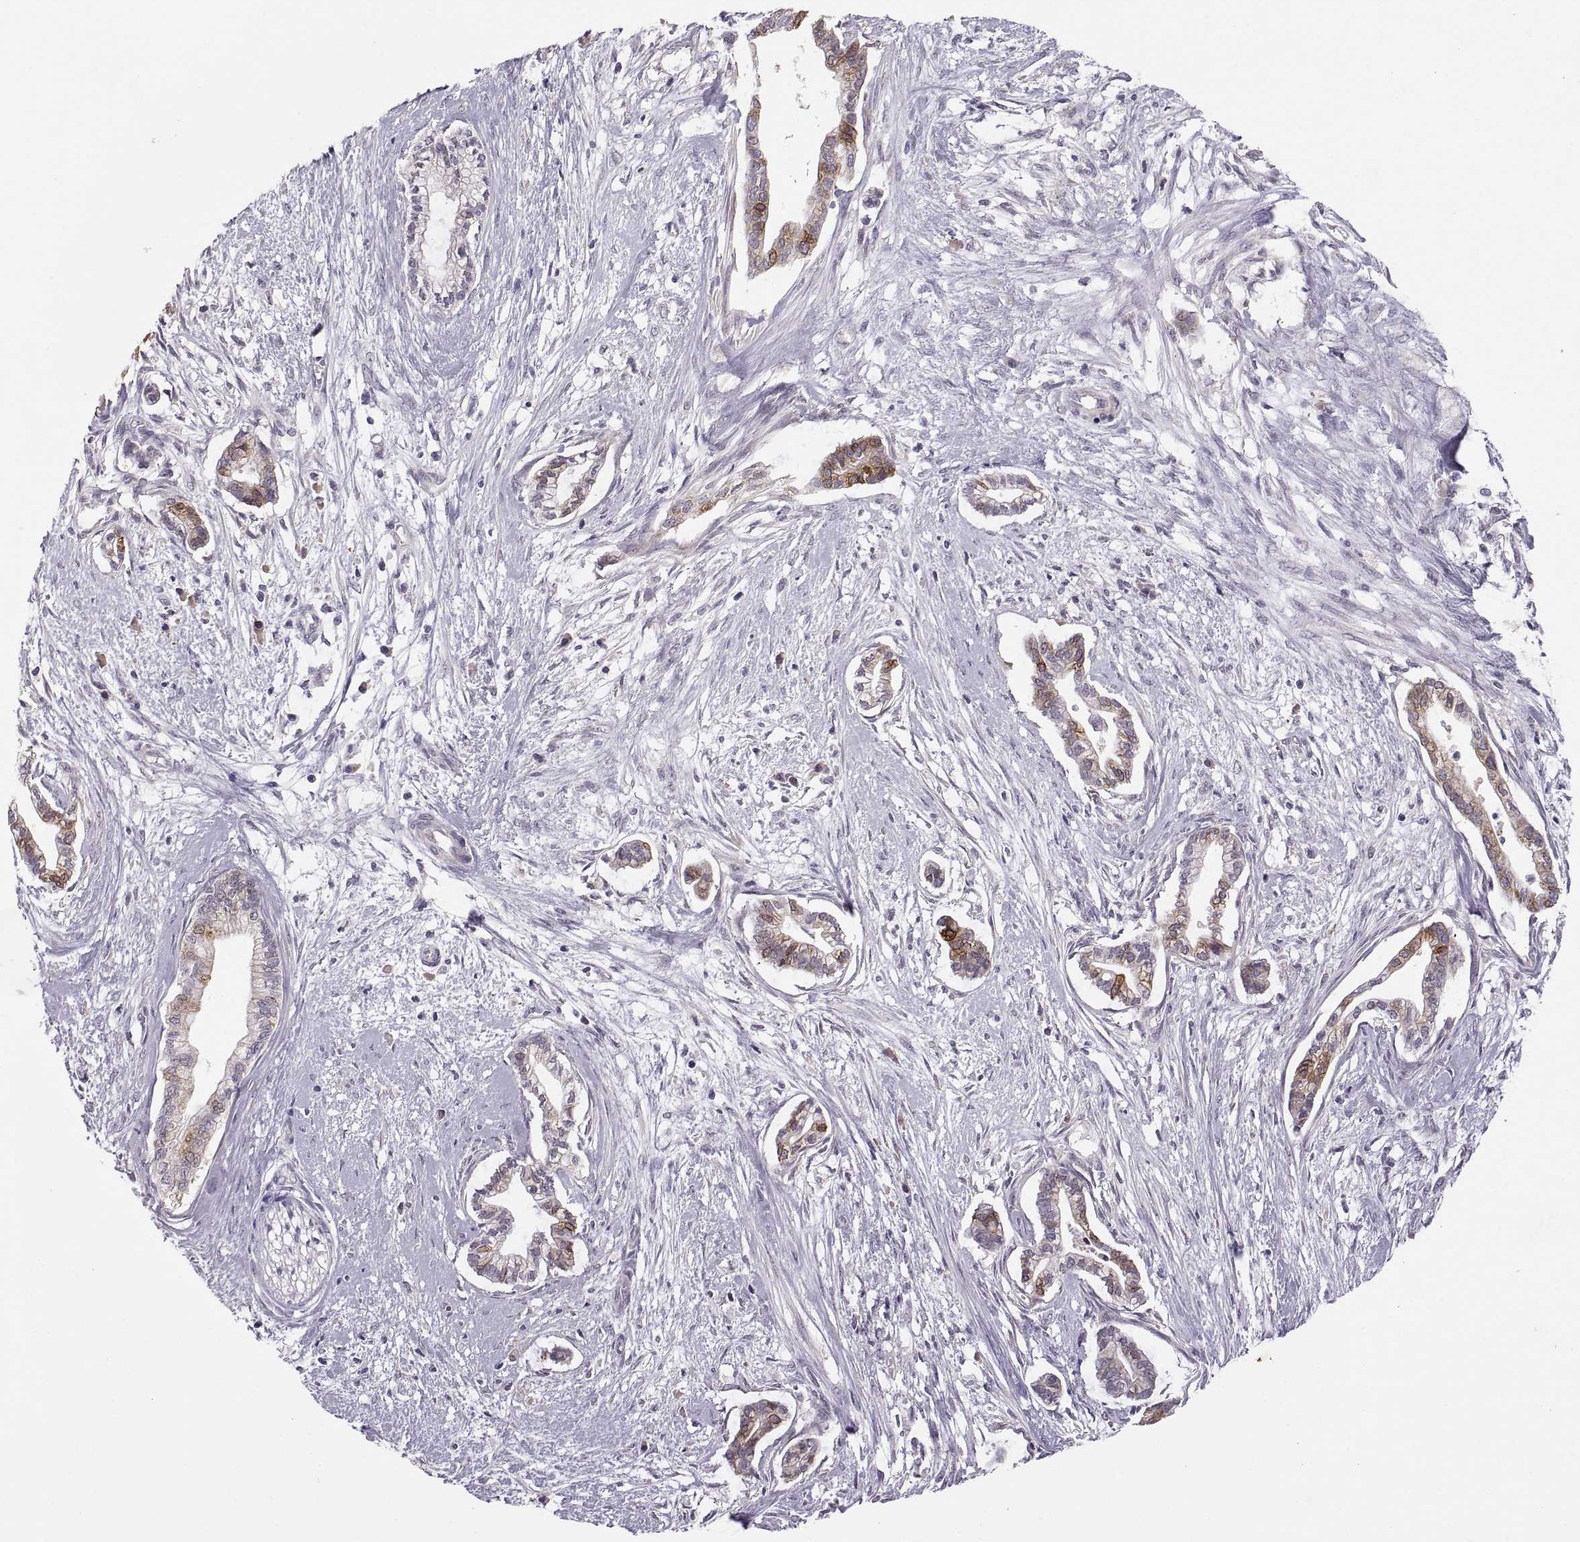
{"staining": {"intensity": "strong", "quantity": "<25%", "location": "cytoplasmic/membranous"}, "tissue": "cervical cancer", "cell_type": "Tumor cells", "image_type": "cancer", "snomed": [{"axis": "morphology", "description": "Adenocarcinoma, NOS"}, {"axis": "topography", "description": "Cervix"}], "caption": "Immunohistochemical staining of human cervical adenocarcinoma reveals medium levels of strong cytoplasmic/membranous protein staining in approximately <25% of tumor cells. (IHC, brightfield microscopy, high magnification).", "gene": "HMGCR", "patient": {"sex": "female", "age": 62}}